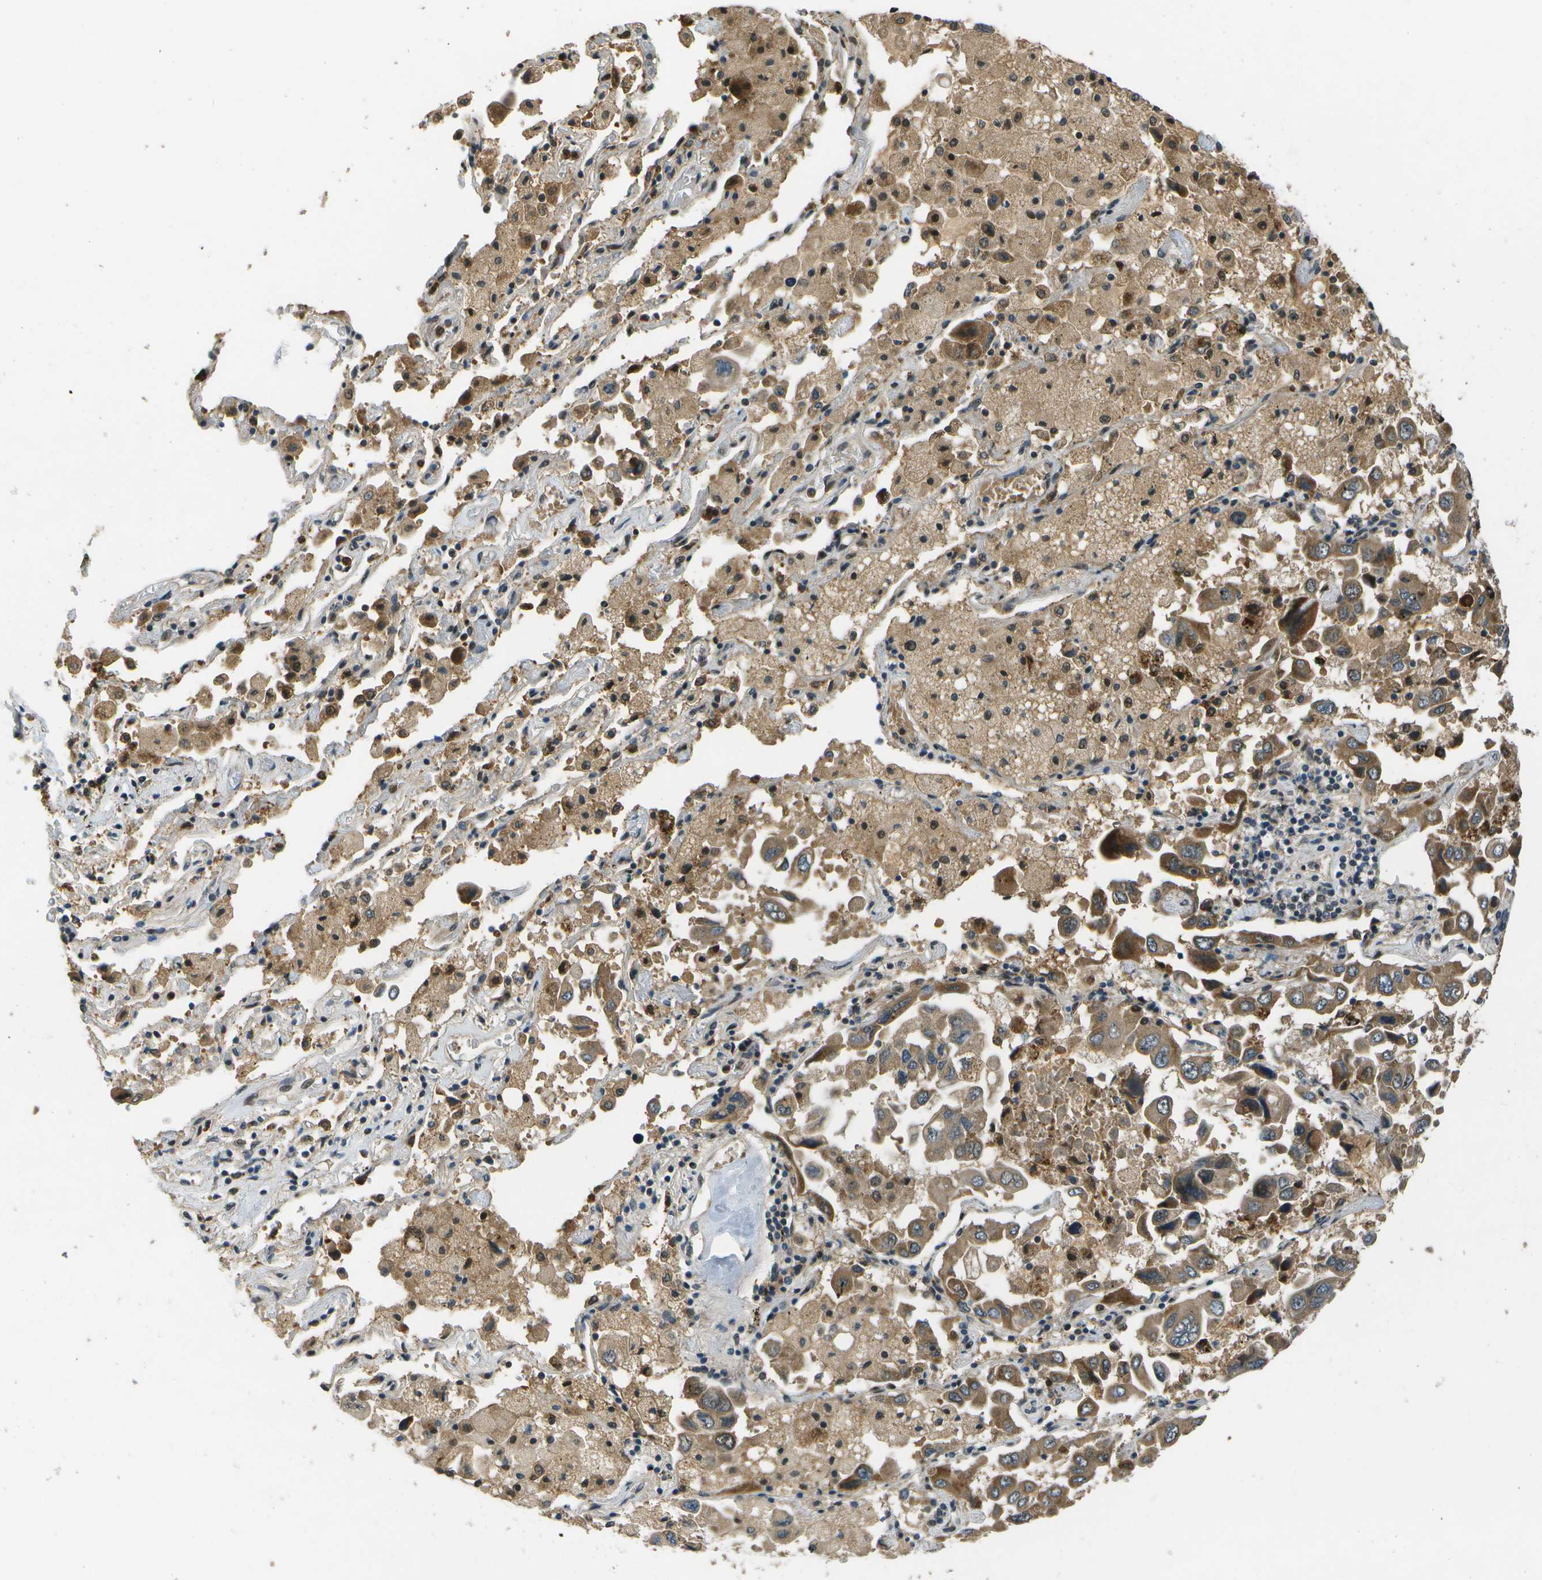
{"staining": {"intensity": "moderate", "quantity": ">75%", "location": "cytoplasmic/membranous"}, "tissue": "lung cancer", "cell_type": "Tumor cells", "image_type": "cancer", "snomed": [{"axis": "morphology", "description": "Adenocarcinoma, NOS"}, {"axis": "topography", "description": "Lung"}], "caption": "The immunohistochemical stain highlights moderate cytoplasmic/membranous positivity in tumor cells of lung cancer (adenocarcinoma) tissue. (Brightfield microscopy of DAB IHC at high magnification).", "gene": "GANC", "patient": {"sex": "male", "age": 64}}